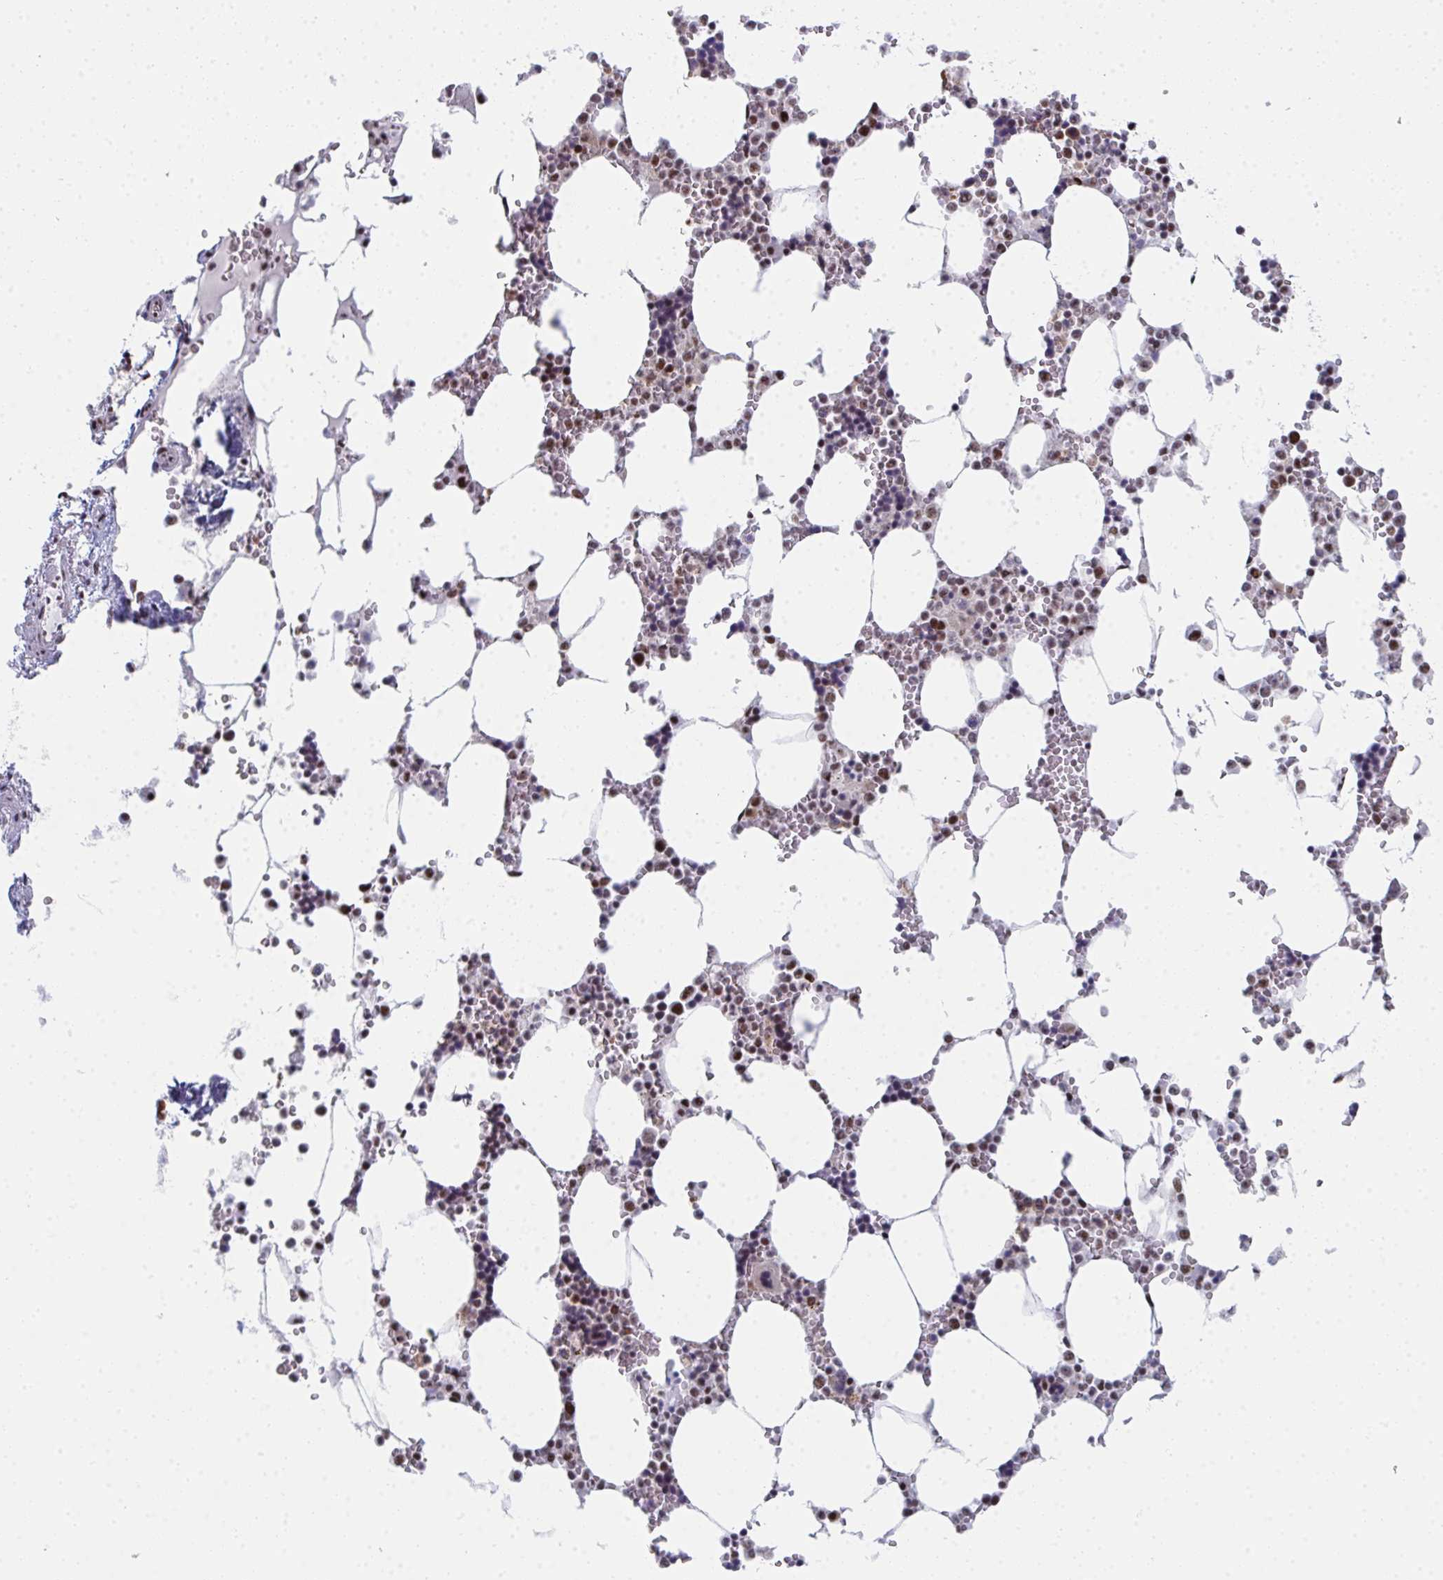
{"staining": {"intensity": "strong", "quantity": "<25%", "location": "nuclear"}, "tissue": "bone marrow", "cell_type": "Hematopoietic cells", "image_type": "normal", "snomed": [{"axis": "morphology", "description": "Normal tissue, NOS"}, {"axis": "topography", "description": "Bone marrow"}], "caption": "Brown immunohistochemical staining in unremarkable human bone marrow shows strong nuclear staining in about <25% of hematopoietic cells. (DAB (3,3'-diaminobenzidine) IHC with brightfield microscopy, high magnification).", "gene": "SNRNP70", "patient": {"sex": "male", "age": 64}}